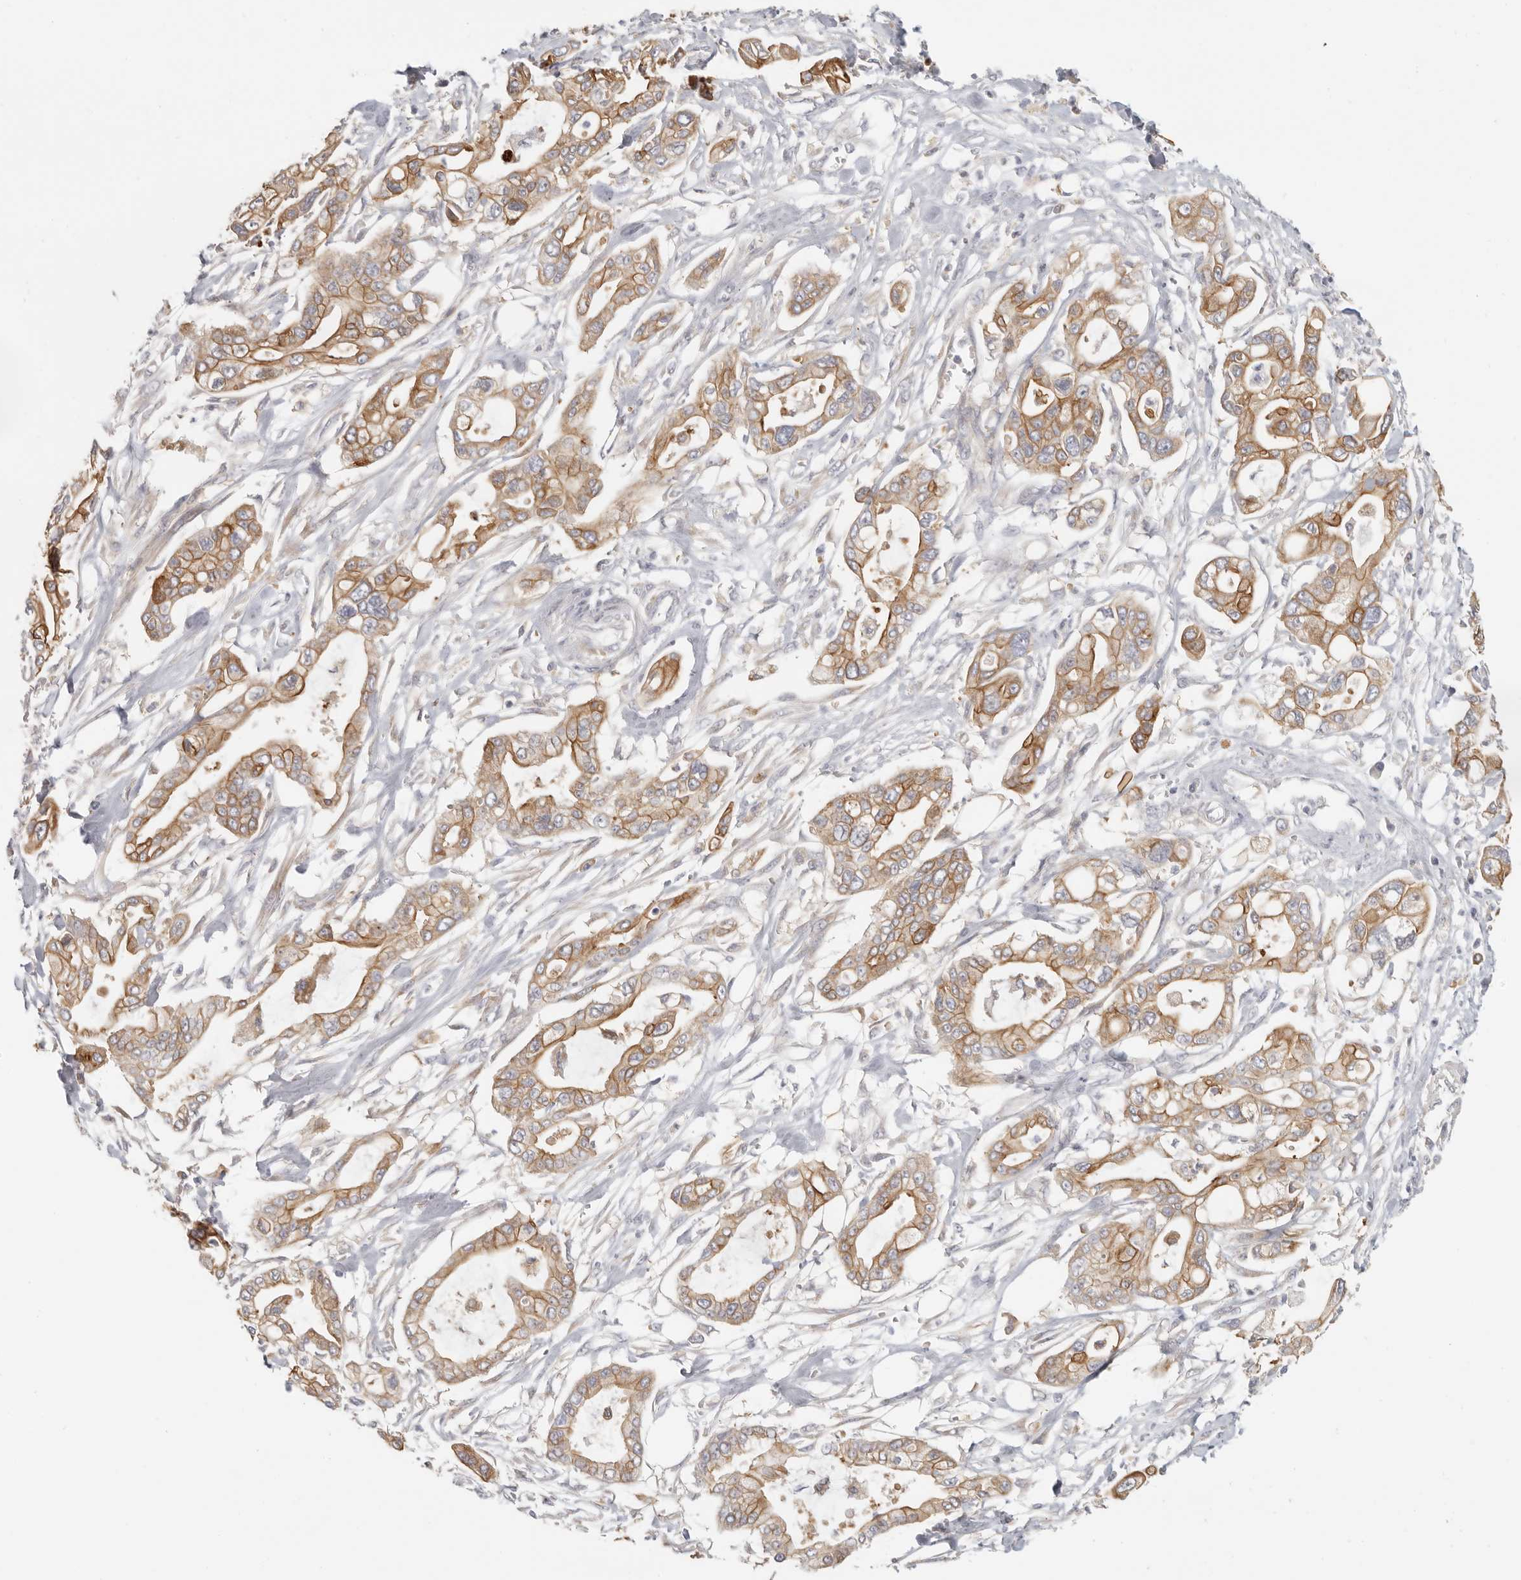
{"staining": {"intensity": "moderate", "quantity": ">75%", "location": "cytoplasmic/membranous"}, "tissue": "pancreatic cancer", "cell_type": "Tumor cells", "image_type": "cancer", "snomed": [{"axis": "morphology", "description": "Adenocarcinoma, NOS"}, {"axis": "topography", "description": "Pancreas"}], "caption": "Moderate cytoplasmic/membranous expression is appreciated in about >75% of tumor cells in adenocarcinoma (pancreatic). Nuclei are stained in blue.", "gene": "ANXA9", "patient": {"sex": "male", "age": 68}}